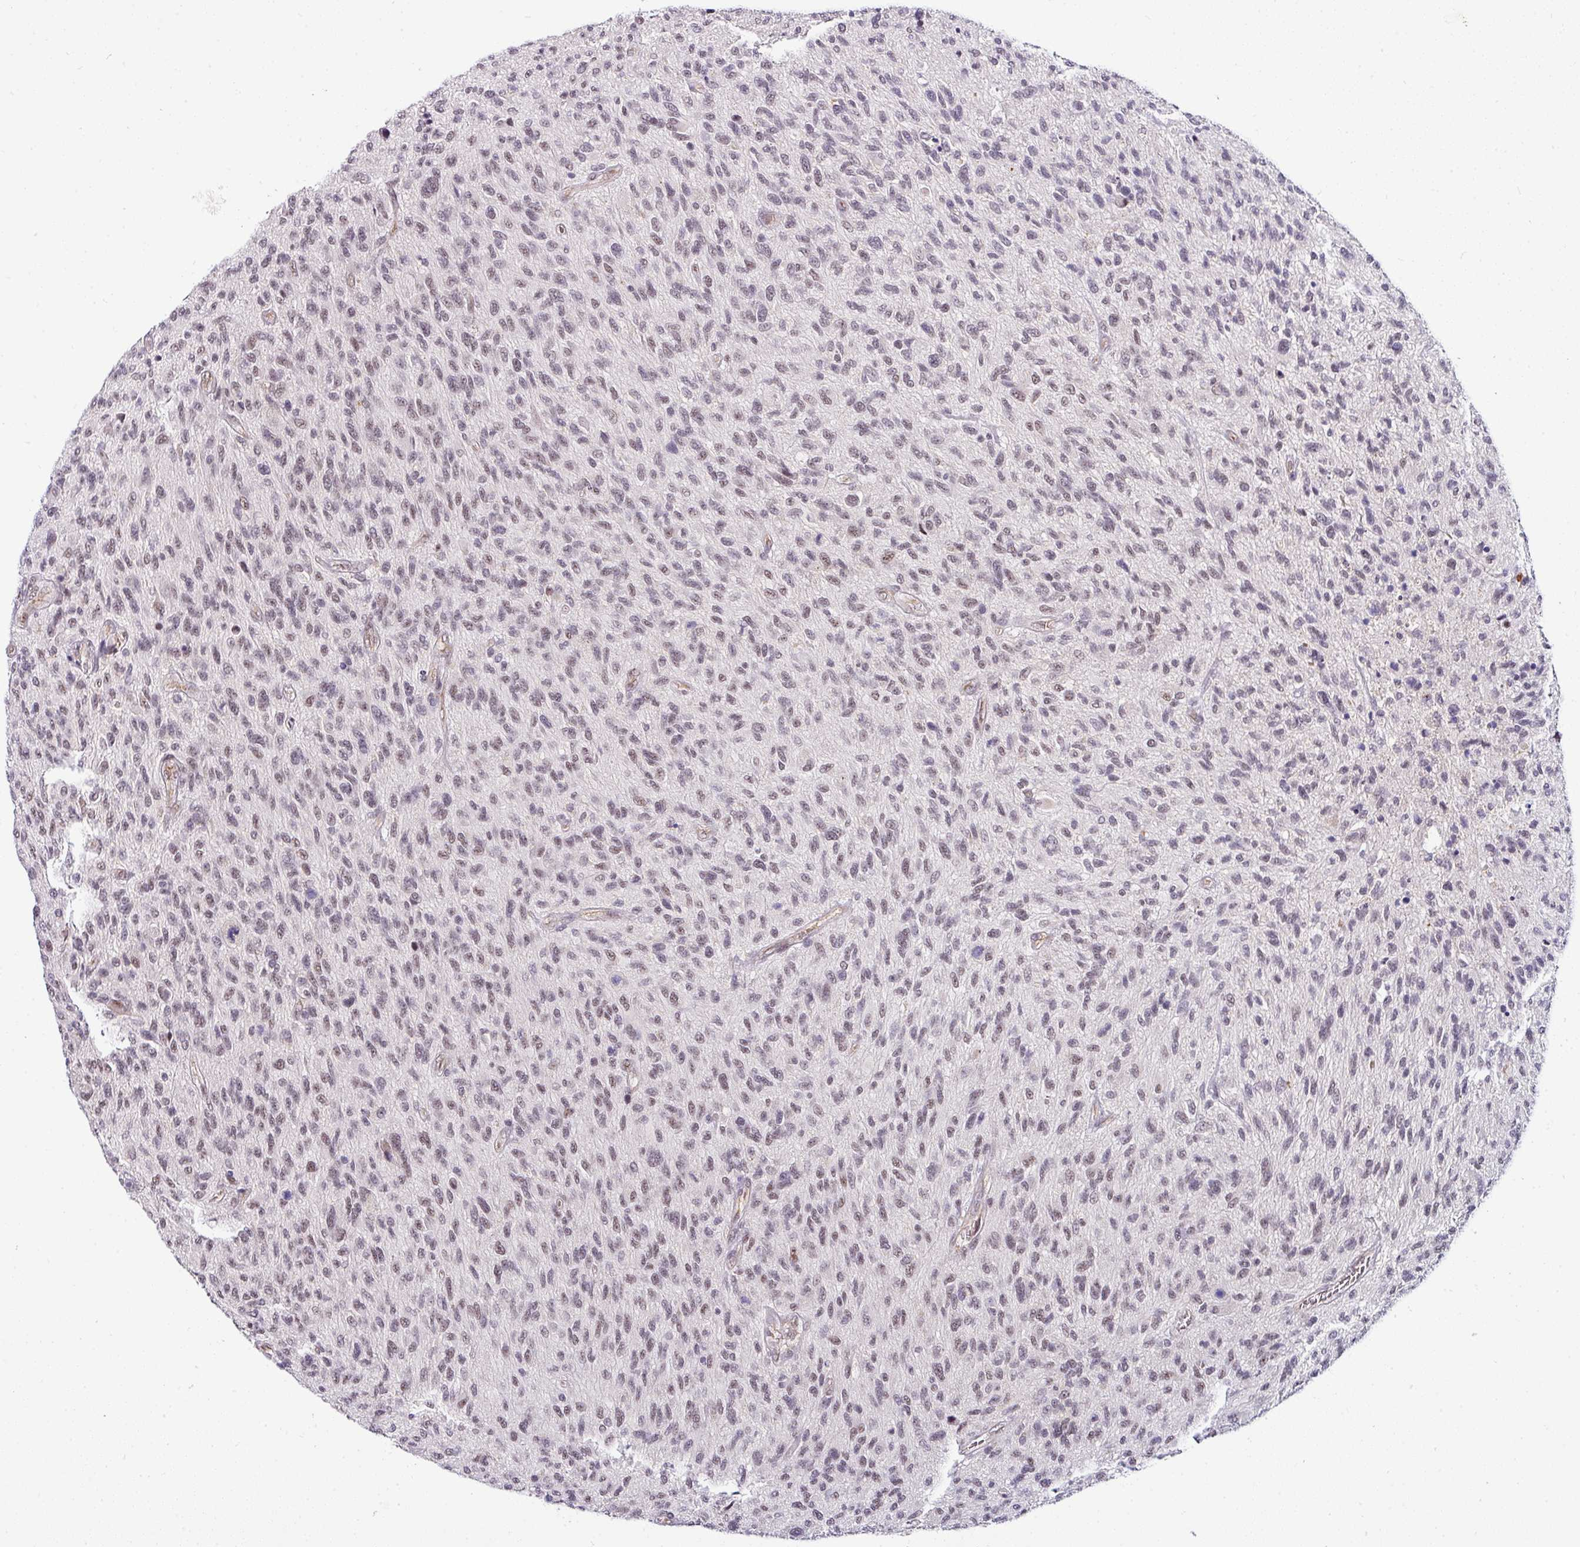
{"staining": {"intensity": "weak", "quantity": "<25%", "location": "nuclear"}, "tissue": "glioma", "cell_type": "Tumor cells", "image_type": "cancer", "snomed": [{"axis": "morphology", "description": "Glioma, malignant, High grade"}, {"axis": "topography", "description": "Brain"}], "caption": "The histopathology image demonstrates no staining of tumor cells in glioma.", "gene": "NAPSA", "patient": {"sex": "male", "age": 47}}